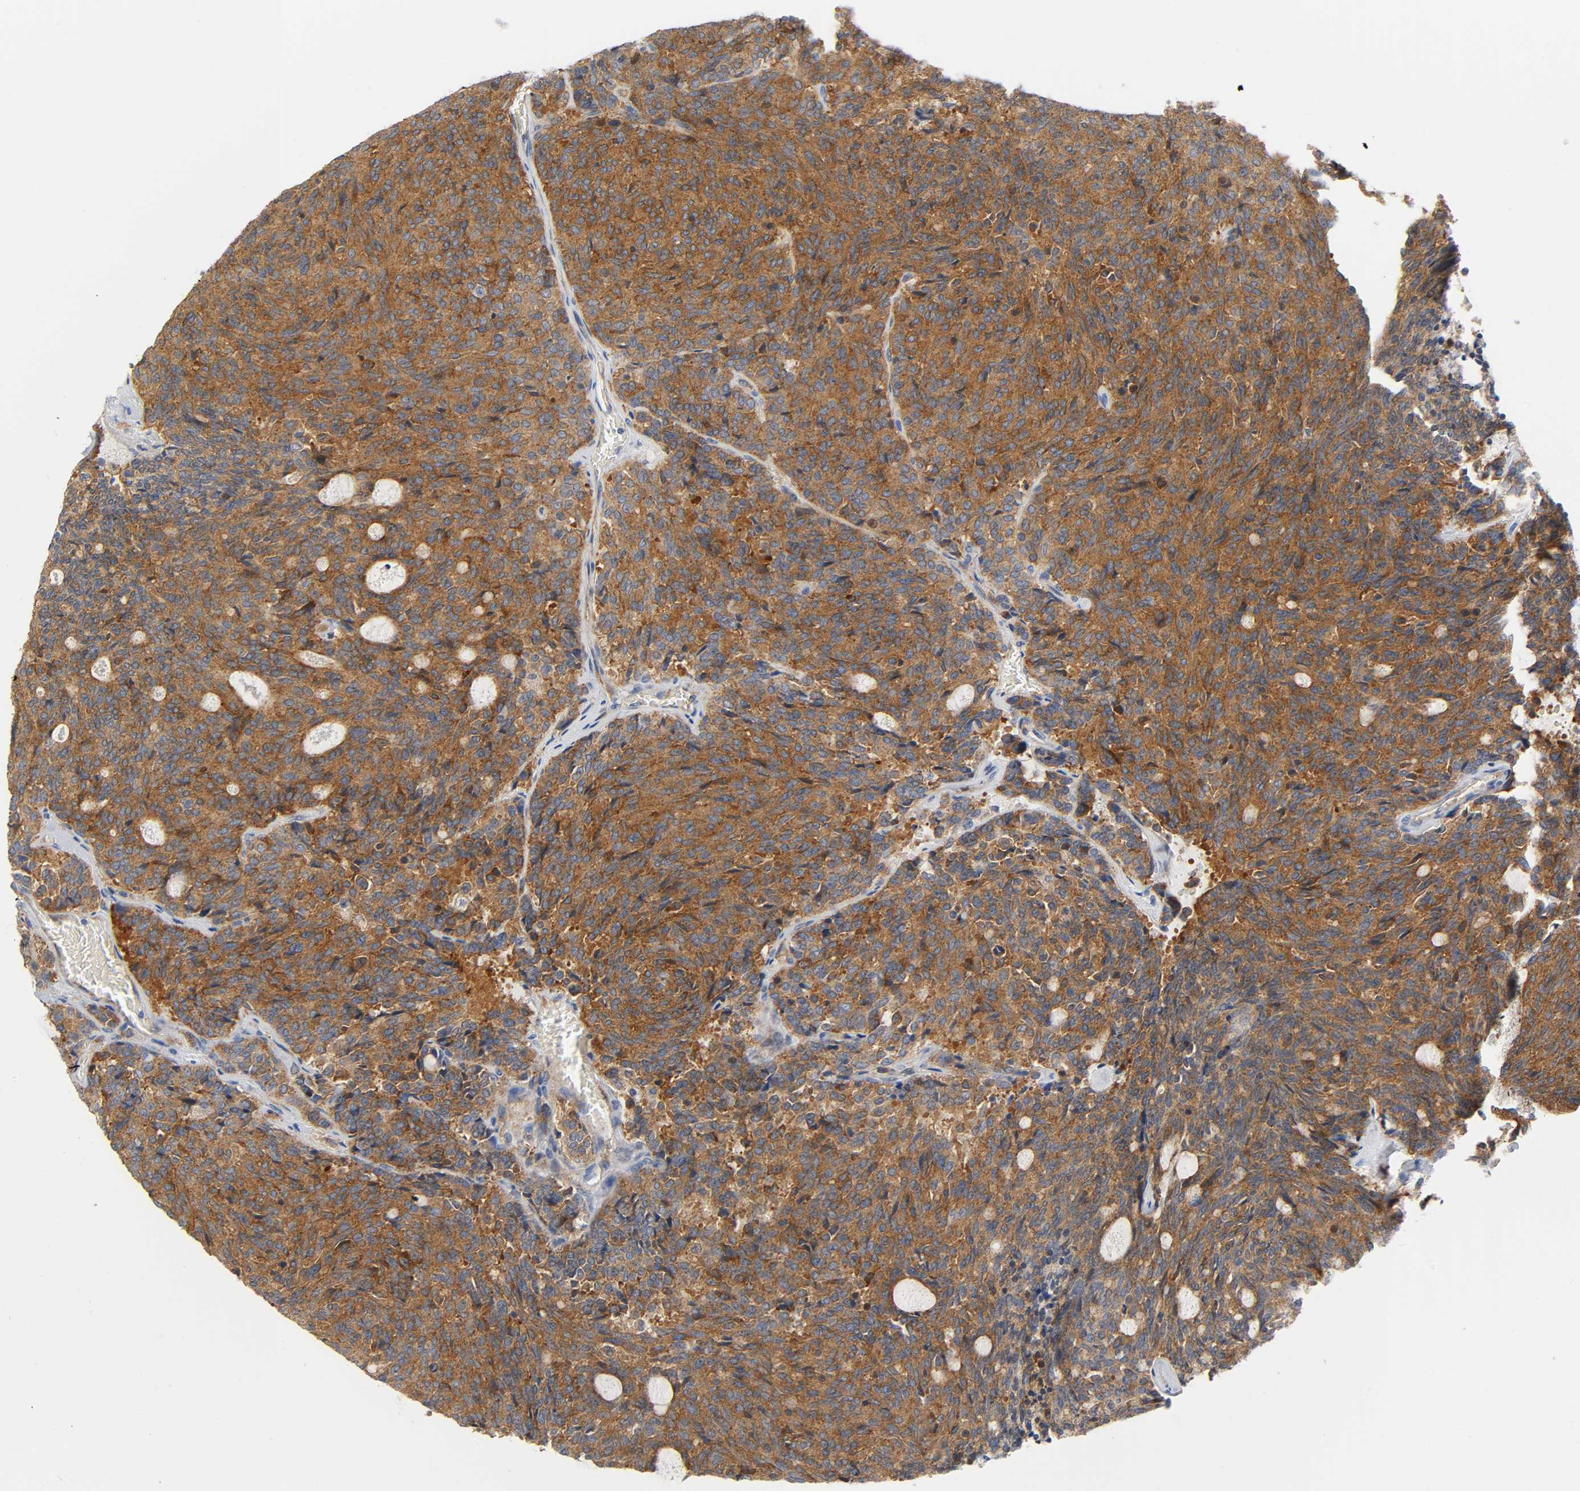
{"staining": {"intensity": "strong", "quantity": ">75%", "location": "cytoplasmic/membranous"}, "tissue": "carcinoid", "cell_type": "Tumor cells", "image_type": "cancer", "snomed": [{"axis": "morphology", "description": "Carcinoid, malignant, NOS"}, {"axis": "topography", "description": "Pancreas"}], "caption": "Immunohistochemical staining of carcinoid (malignant) reveals strong cytoplasmic/membranous protein expression in approximately >75% of tumor cells.", "gene": "CD2AP", "patient": {"sex": "female", "age": 54}}